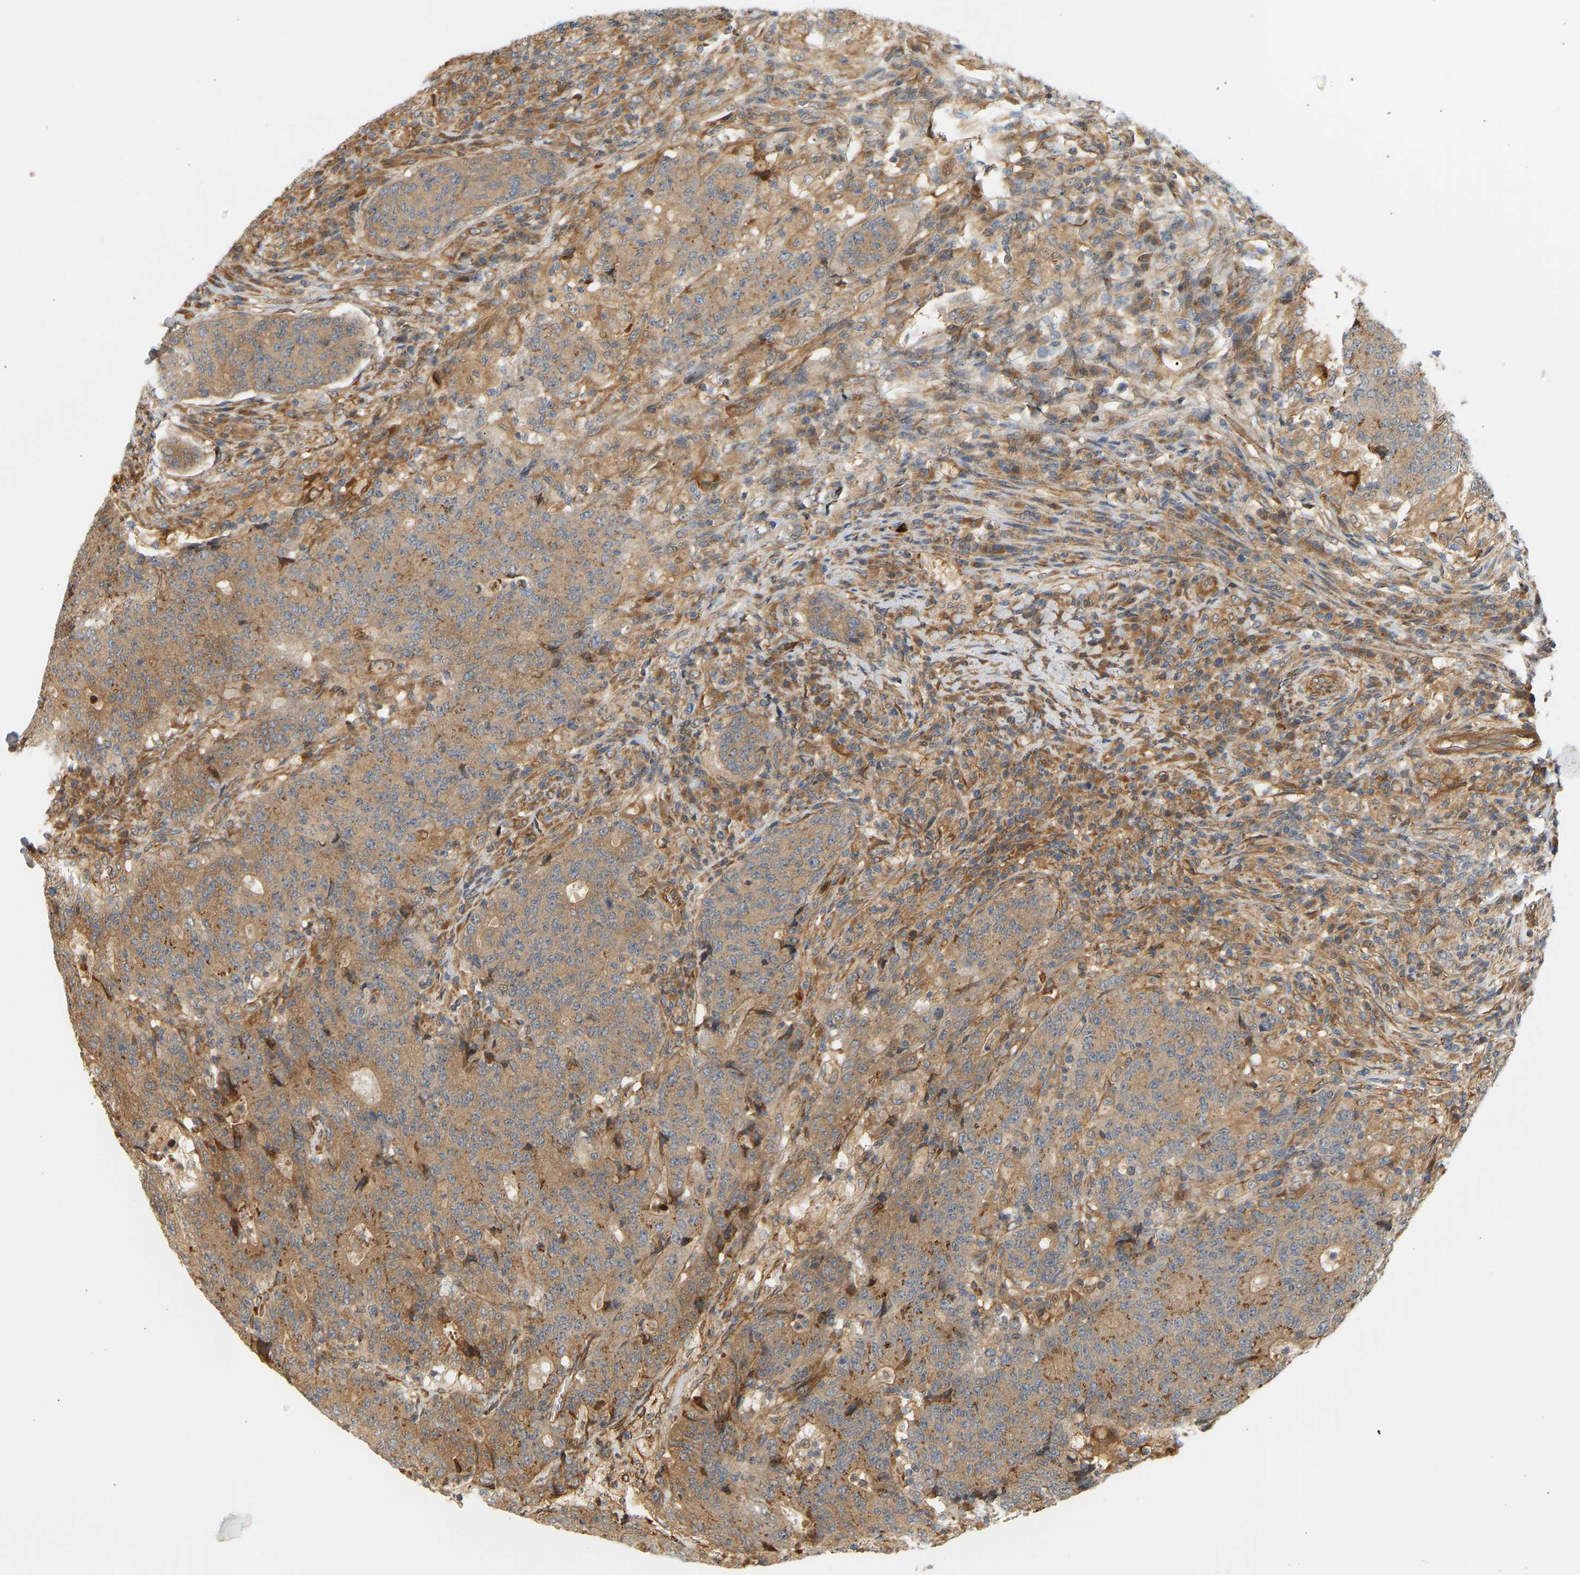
{"staining": {"intensity": "moderate", "quantity": ">75%", "location": "cytoplasmic/membranous"}, "tissue": "colorectal cancer", "cell_type": "Tumor cells", "image_type": "cancer", "snomed": [{"axis": "morphology", "description": "Normal tissue, NOS"}, {"axis": "morphology", "description": "Adenocarcinoma, NOS"}, {"axis": "topography", "description": "Colon"}], "caption": "Protein expression analysis of colorectal cancer (adenocarcinoma) reveals moderate cytoplasmic/membranous positivity in about >75% of tumor cells. (IHC, brightfield microscopy, high magnification).", "gene": "CEP57", "patient": {"sex": "female", "age": 75}}